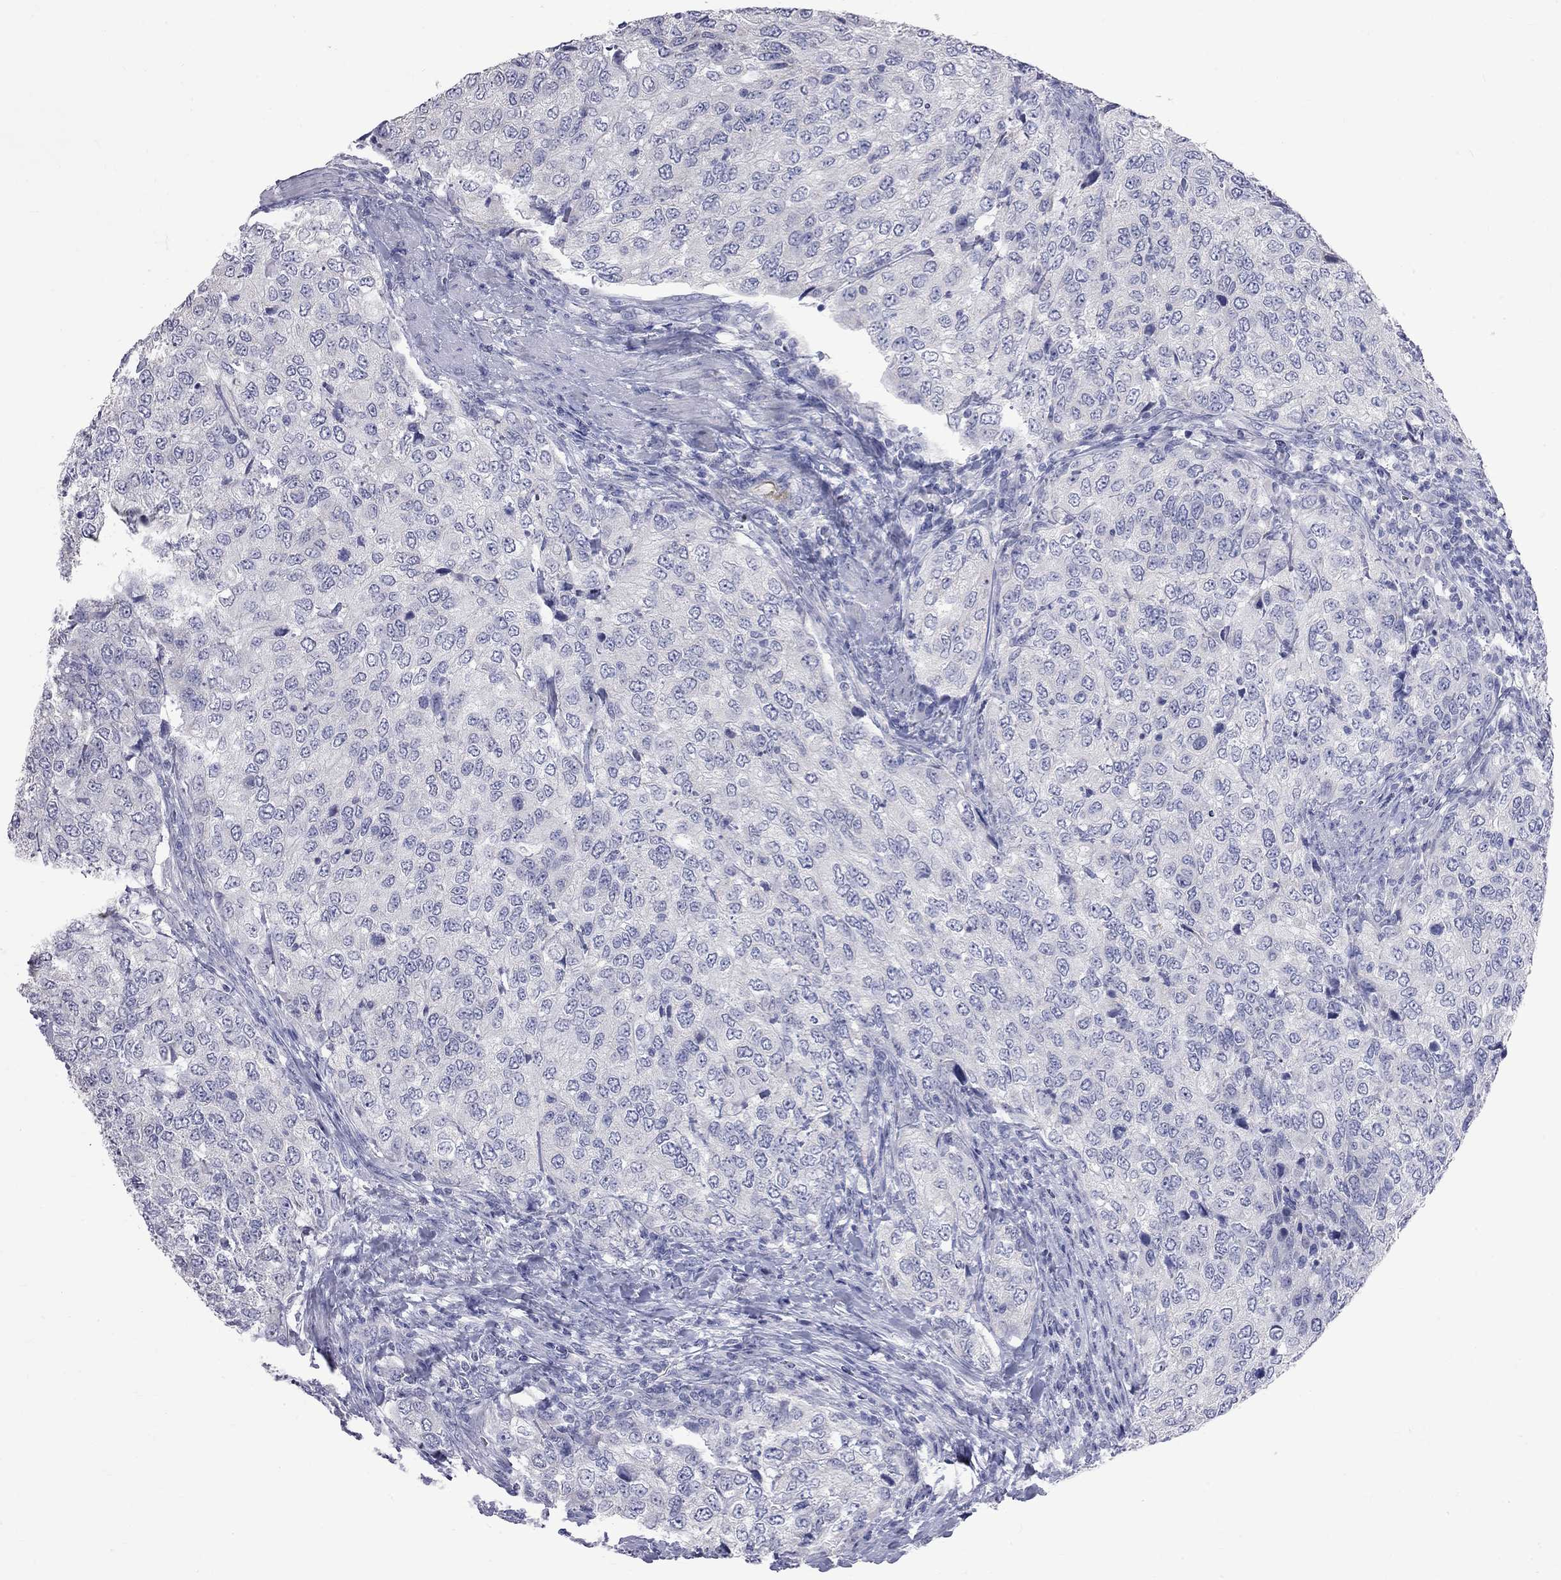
{"staining": {"intensity": "negative", "quantity": "none", "location": "none"}, "tissue": "urothelial cancer", "cell_type": "Tumor cells", "image_type": "cancer", "snomed": [{"axis": "morphology", "description": "Urothelial carcinoma, High grade"}, {"axis": "topography", "description": "Urinary bladder"}], "caption": "Tumor cells are negative for brown protein staining in urothelial cancer.", "gene": "KCND2", "patient": {"sex": "female", "age": 78}}